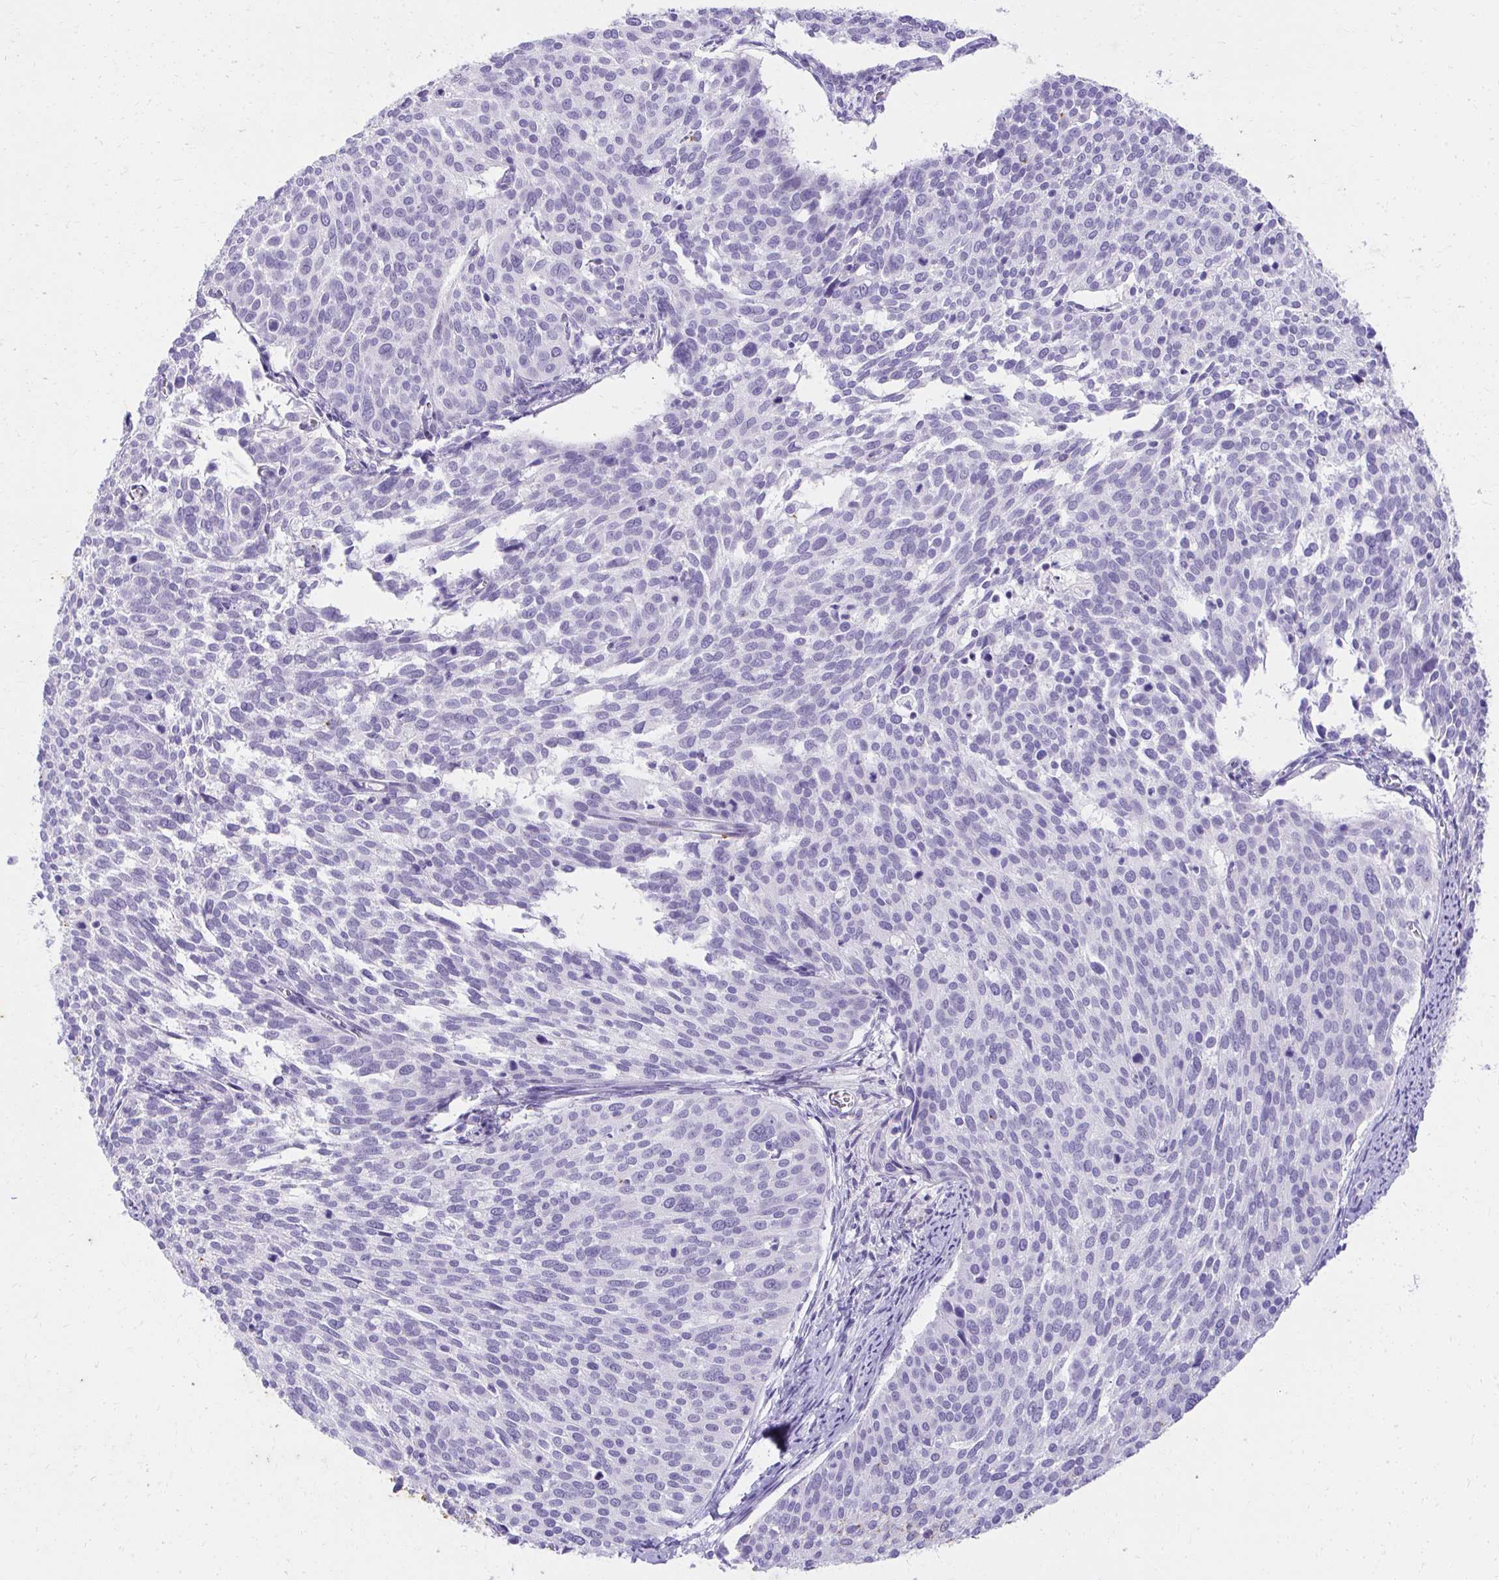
{"staining": {"intensity": "negative", "quantity": "none", "location": "none"}, "tissue": "cervical cancer", "cell_type": "Tumor cells", "image_type": "cancer", "snomed": [{"axis": "morphology", "description": "Squamous cell carcinoma, NOS"}, {"axis": "topography", "description": "Cervix"}], "caption": "IHC of cervical cancer demonstrates no positivity in tumor cells.", "gene": "KLK1", "patient": {"sex": "female", "age": 39}}